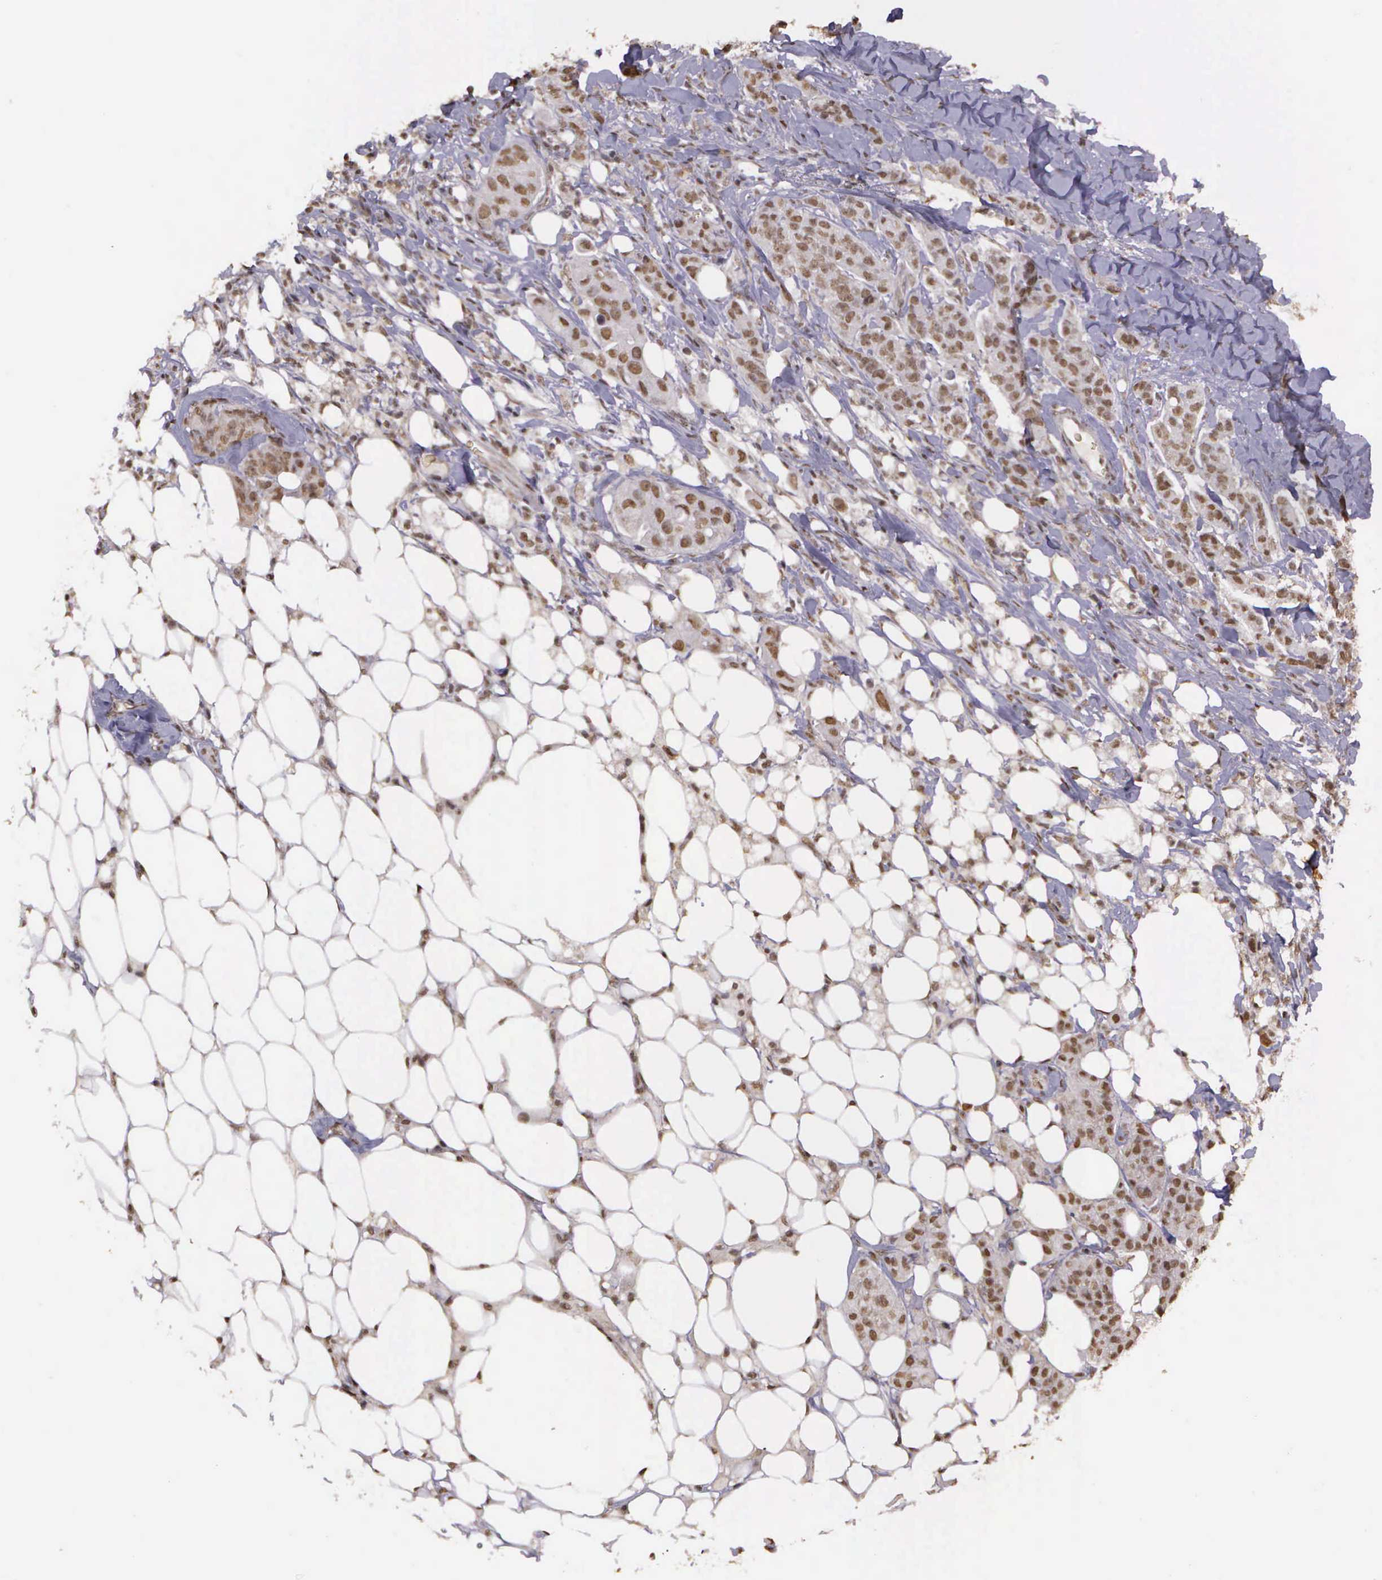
{"staining": {"intensity": "moderate", "quantity": ">75%", "location": "nuclear"}, "tissue": "breast cancer", "cell_type": "Tumor cells", "image_type": "cancer", "snomed": [{"axis": "morphology", "description": "Duct carcinoma"}, {"axis": "topography", "description": "Breast"}], "caption": "This photomicrograph exhibits immunohistochemistry (IHC) staining of breast invasive ductal carcinoma, with medium moderate nuclear expression in approximately >75% of tumor cells.", "gene": "ARMCX5", "patient": {"sex": "female", "age": 40}}